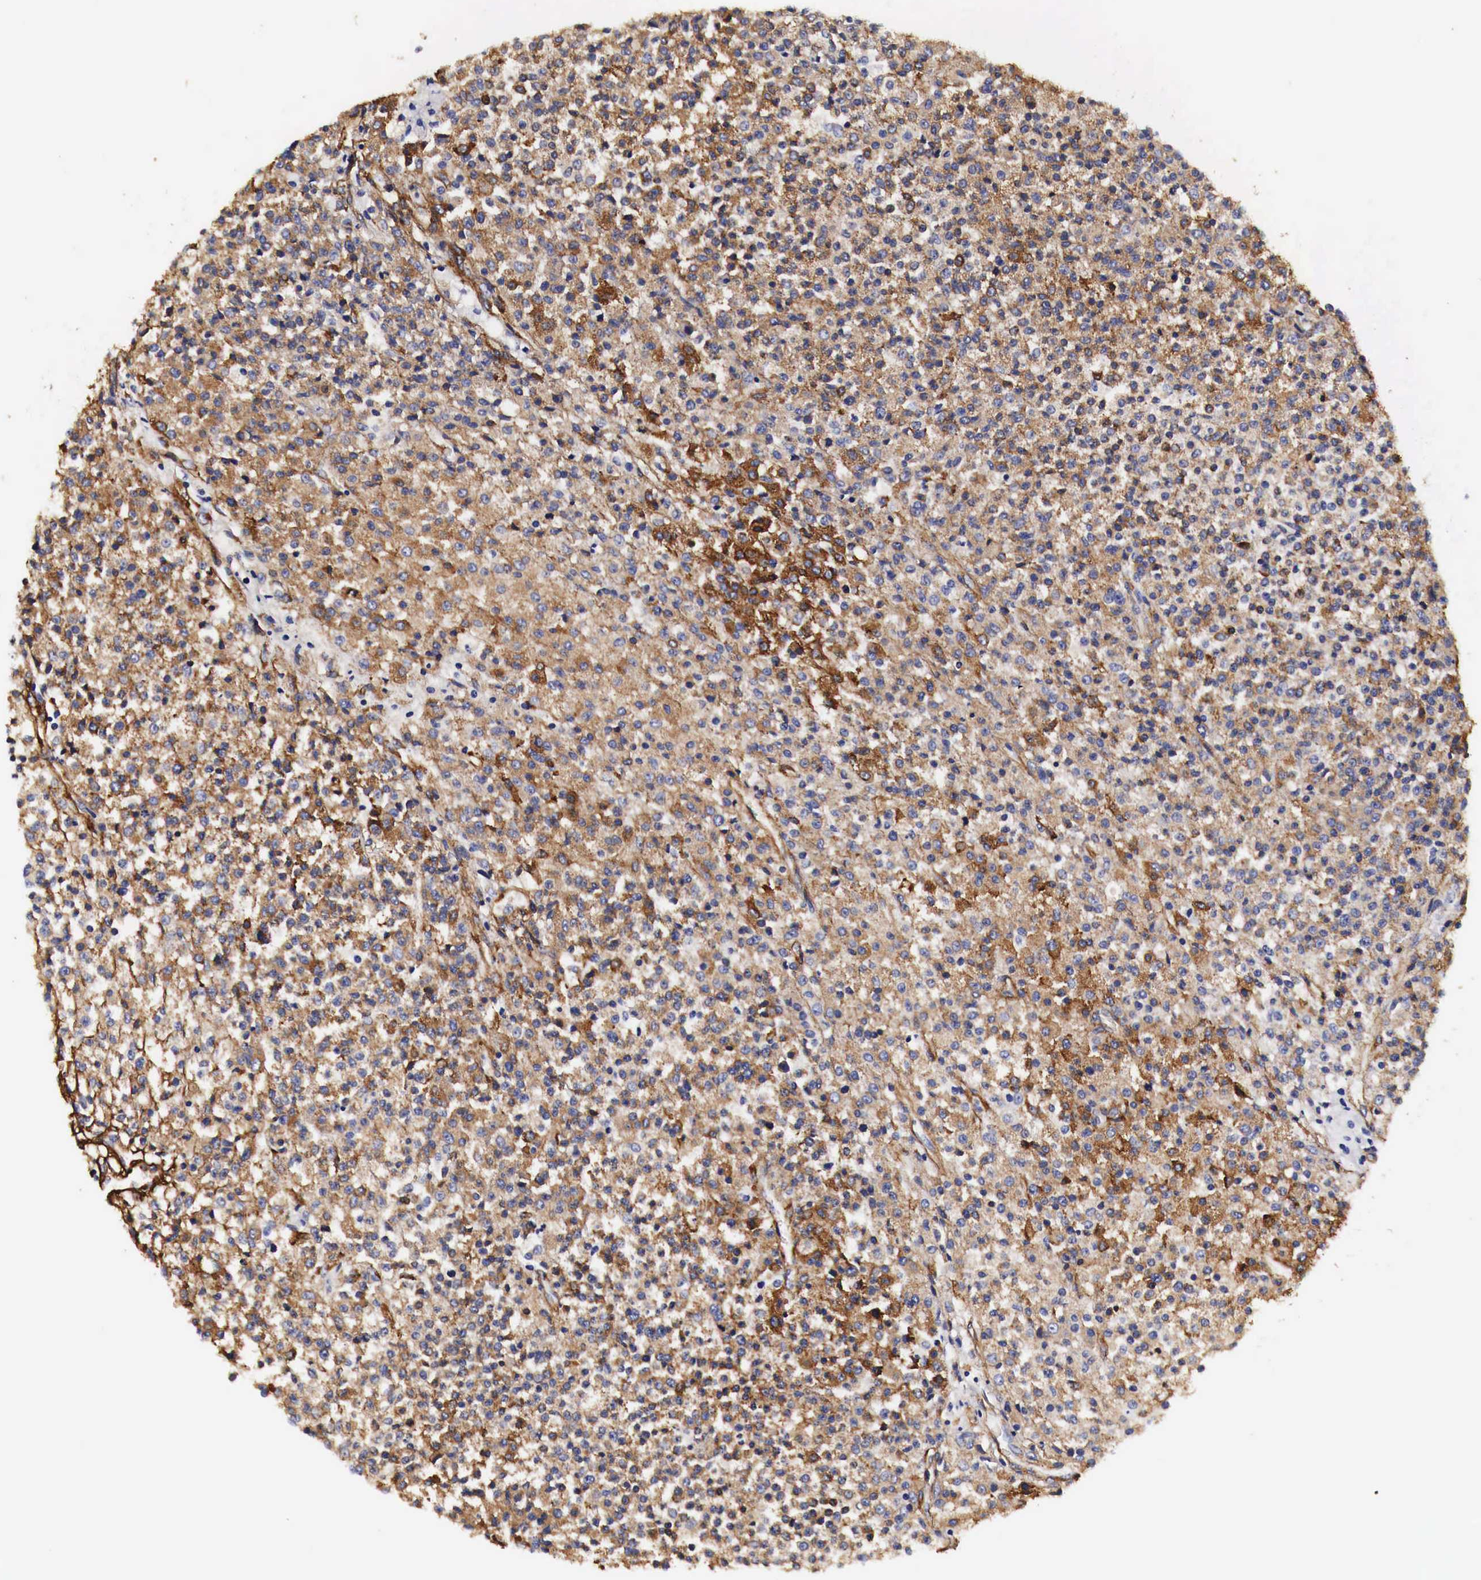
{"staining": {"intensity": "moderate", "quantity": "25%-75%", "location": "cytoplasmic/membranous"}, "tissue": "testis cancer", "cell_type": "Tumor cells", "image_type": "cancer", "snomed": [{"axis": "morphology", "description": "Seminoma, NOS"}, {"axis": "topography", "description": "Testis"}], "caption": "Human seminoma (testis) stained for a protein (brown) exhibits moderate cytoplasmic/membranous positive positivity in approximately 25%-75% of tumor cells.", "gene": "LAMB2", "patient": {"sex": "male", "age": 59}}